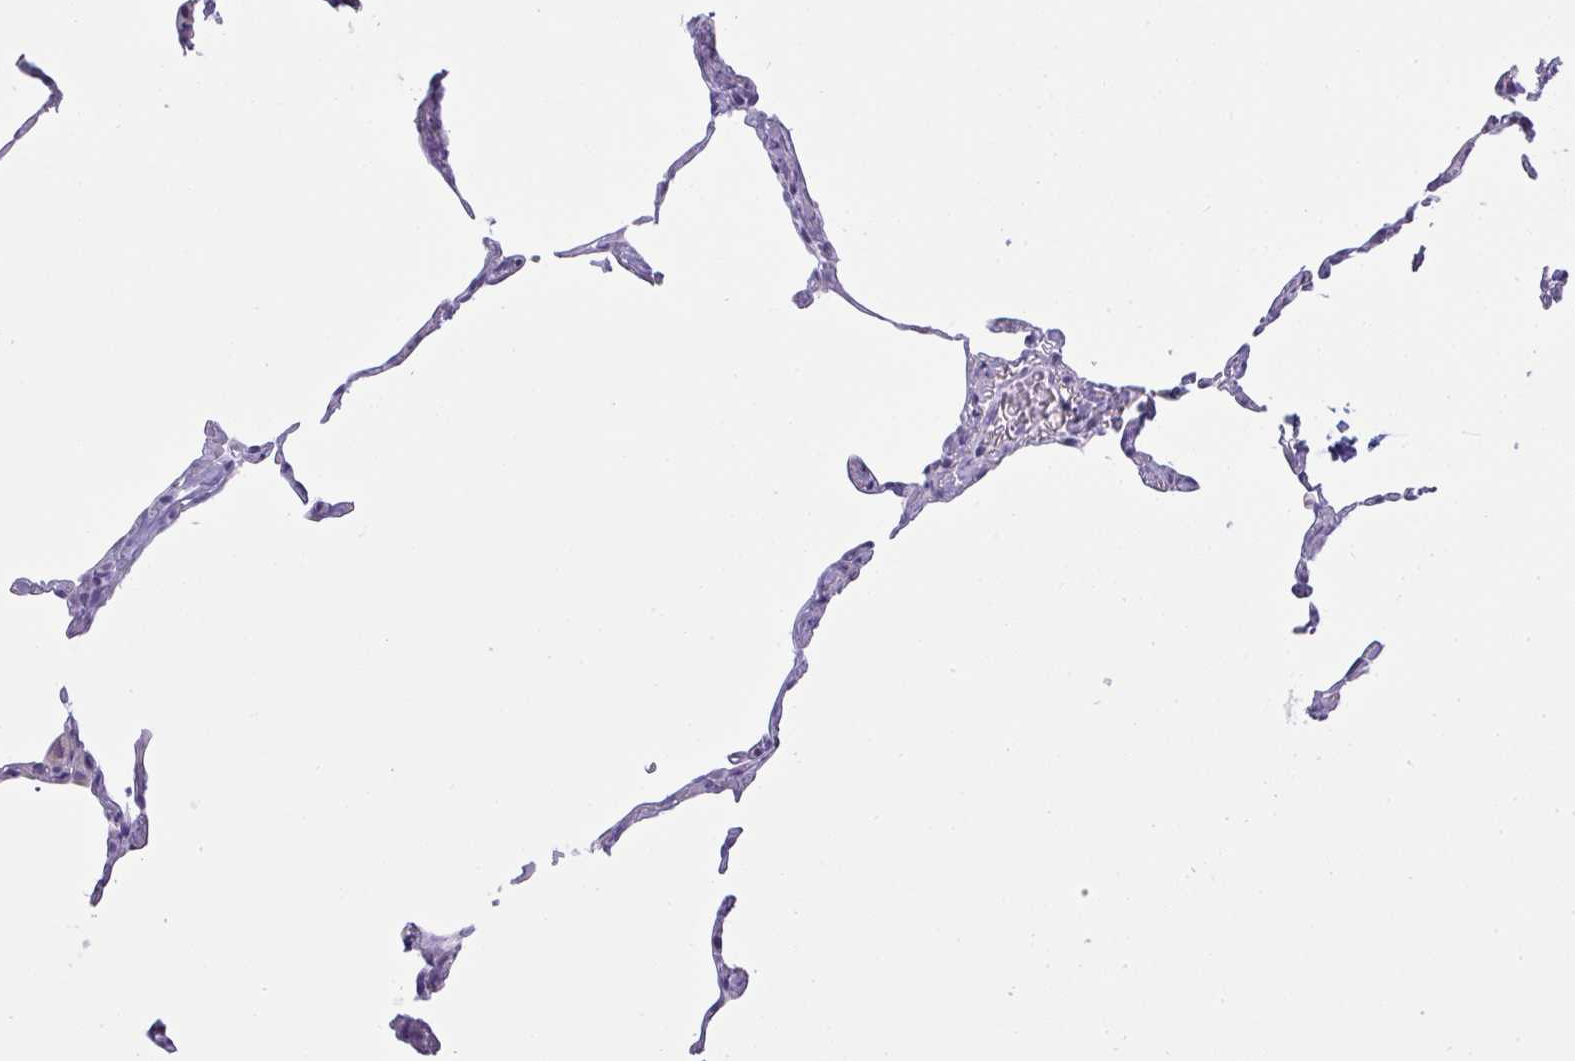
{"staining": {"intensity": "negative", "quantity": "none", "location": "none"}, "tissue": "lung", "cell_type": "Alveolar cells", "image_type": "normal", "snomed": [{"axis": "morphology", "description": "Normal tissue, NOS"}, {"axis": "topography", "description": "Lung"}], "caption": "Immunohistochemistry photomicrograph of benign lung: lung stained with DAB (3,3'-diaminobenzidine) demonstrates no significant protein positivity in alveolar cells. Brightfield microscopy of immunohistochemistry stained with DAB (3,3'-diaminobenzidine) (brown) and hematoxylin (blue), captured at high magnification.", "gene": "GSDMB", "patient": {"sex": "female", "age": 57}}